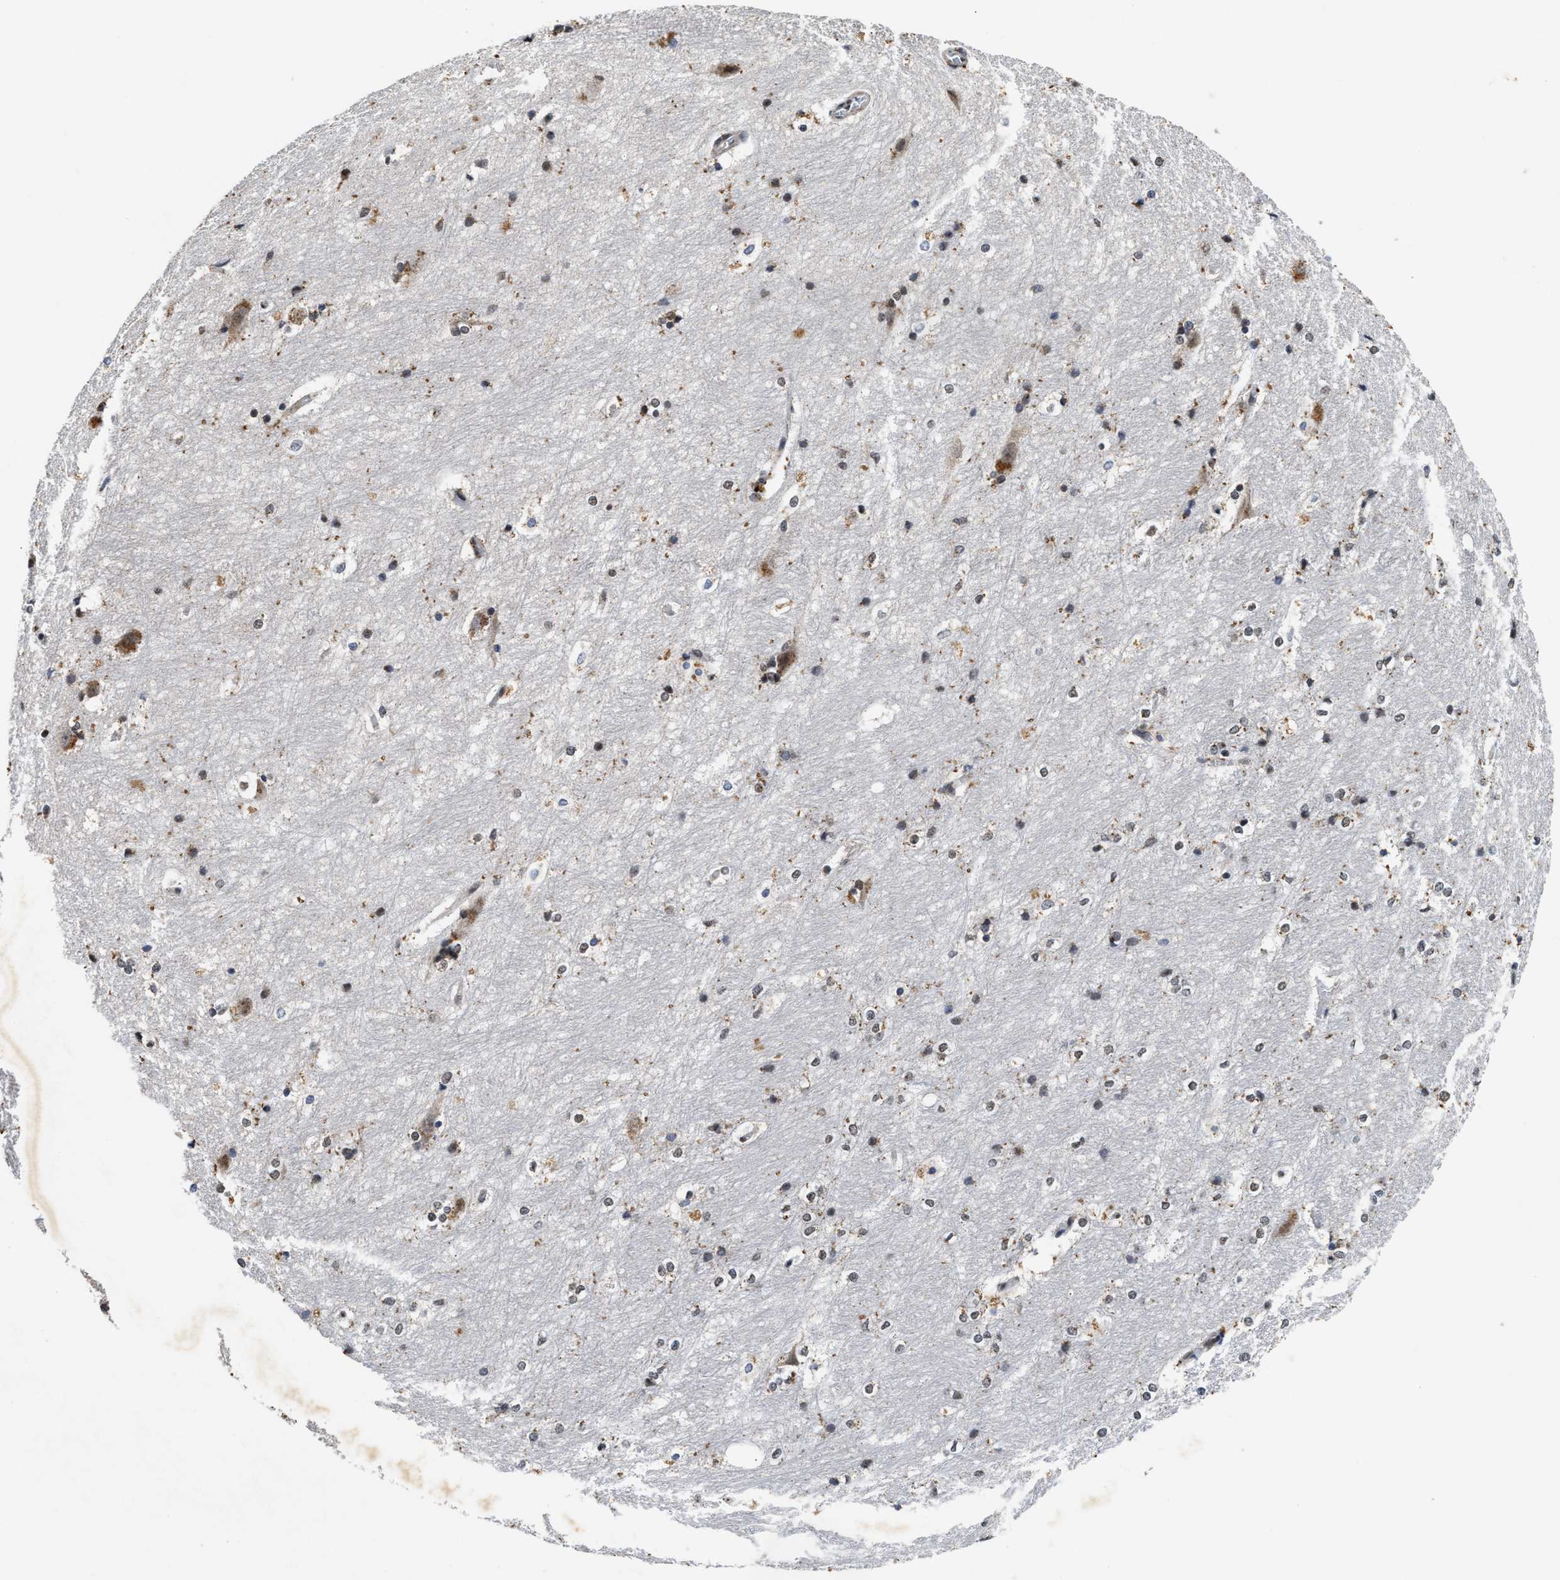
{"staining": {"intensity": "moderate", "quantity": "<25%", "location": "cytoplasmic/membranous"}, "tissue": "hippocampus", "cell_type": "Glial cells", "image_type": "normal", "snomed": [{"axis": "morphology", "description": "Normal tissue, NOS"}, {"axis": "topography", "description": "Hippocampus"}], "caption": "Human hippocampus stained with a brown dye exhibits moderate cytoplasmic/membranous positive staining in about <25% of glial cells.", "gene": "ACOX1", "patient": {"sex": "female", "age": 19}}